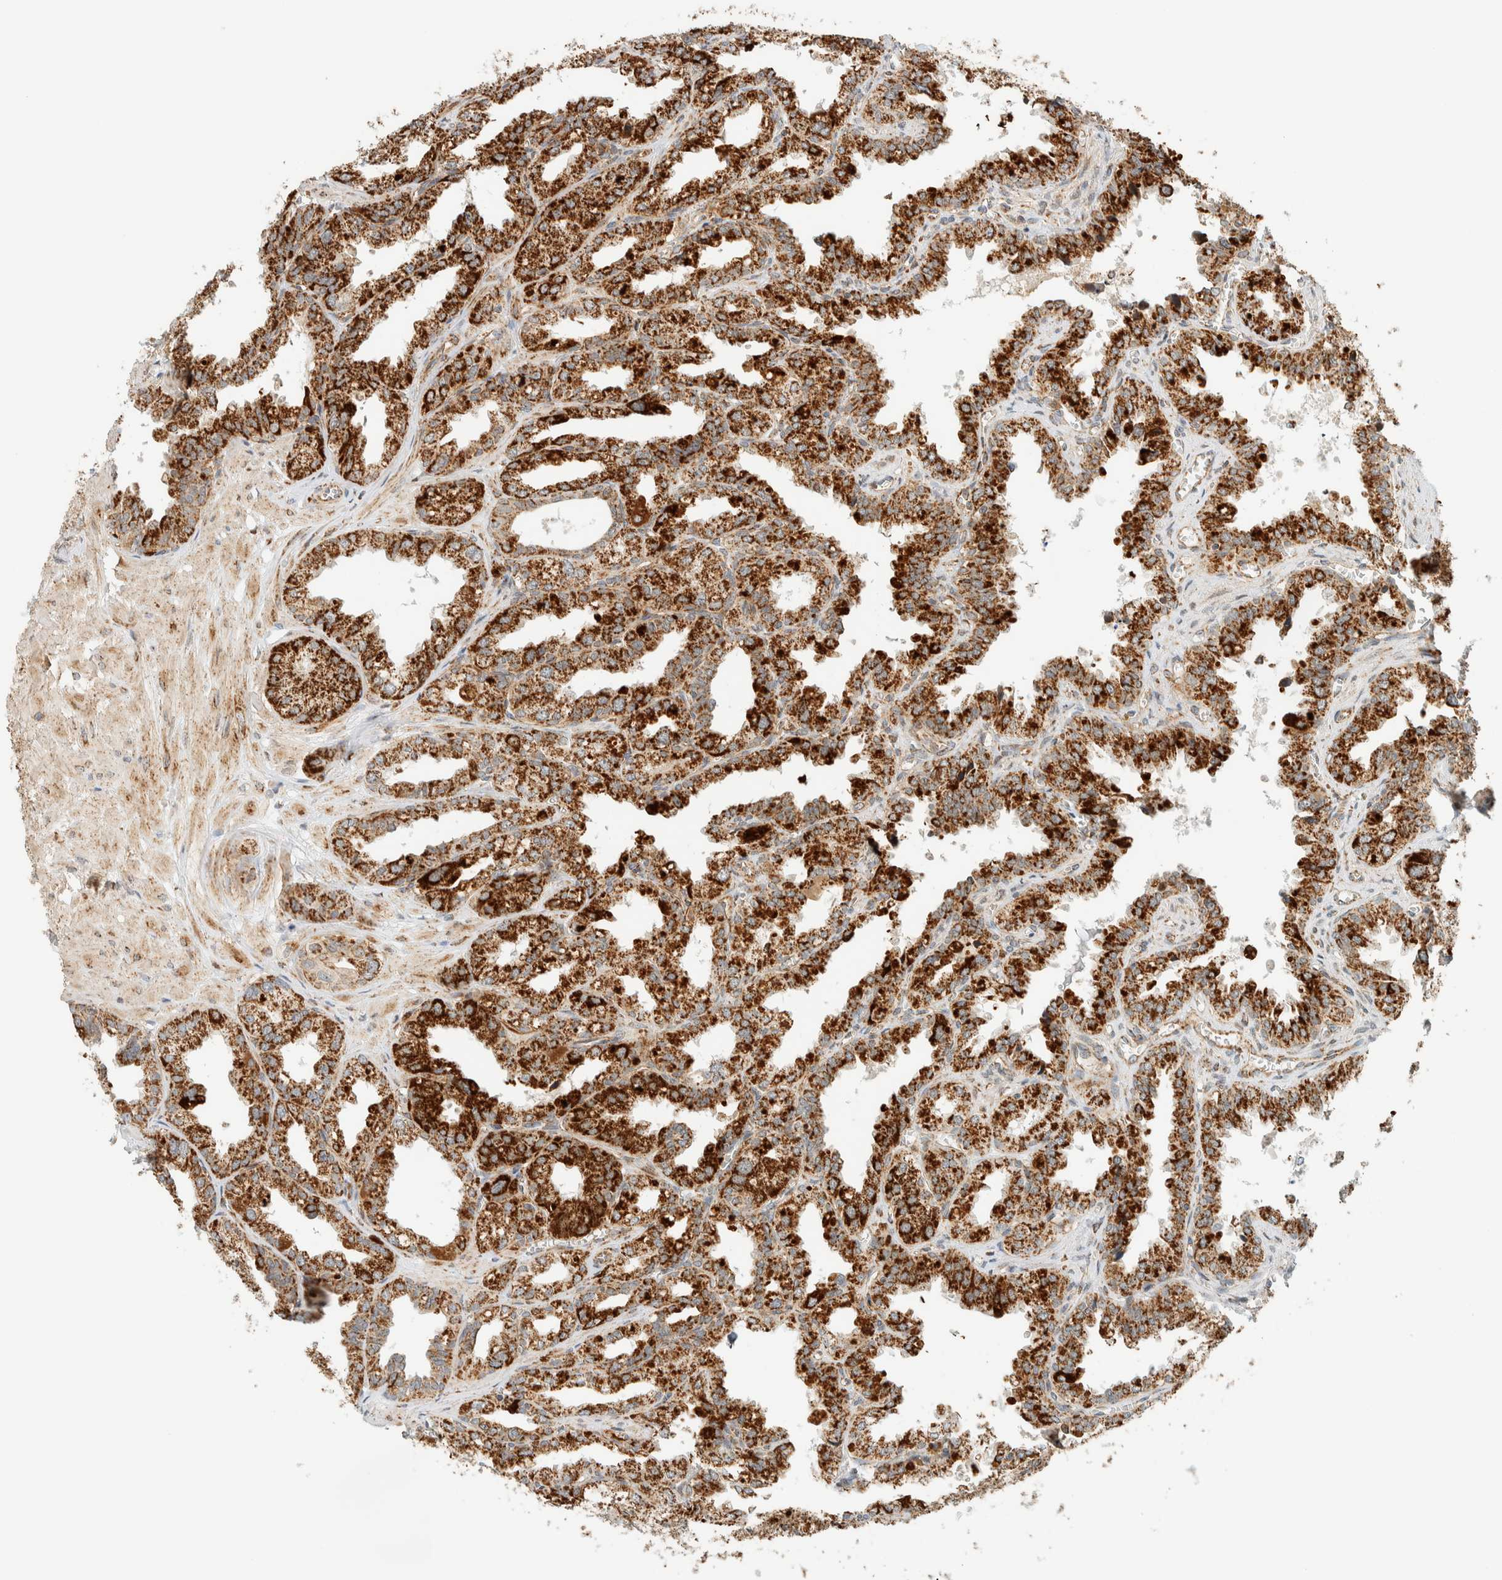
{"staining": {"intensity": "strong", "quantity": ">75%", "location": "cytoplasmic/membranous"}, "tissue": "seminal vesicle", "cell_type": "Glandular cells", "image_type": "normal", "snomed": [{"axis": "morphology", "description": "Normal tissue, NOS"}, {"axis": "topography", "description": "Prostate"}, {"axis": "topography", "description": "Seminal veicle"}], "caption": "Strong cytoplasmic/membranous staining for a protein is identified in approximately >75% of glandular cells of benign seminal vesicle using IHC.", "gene": "KIFAP3", "patient": {"sex": "male", "age": 51}}